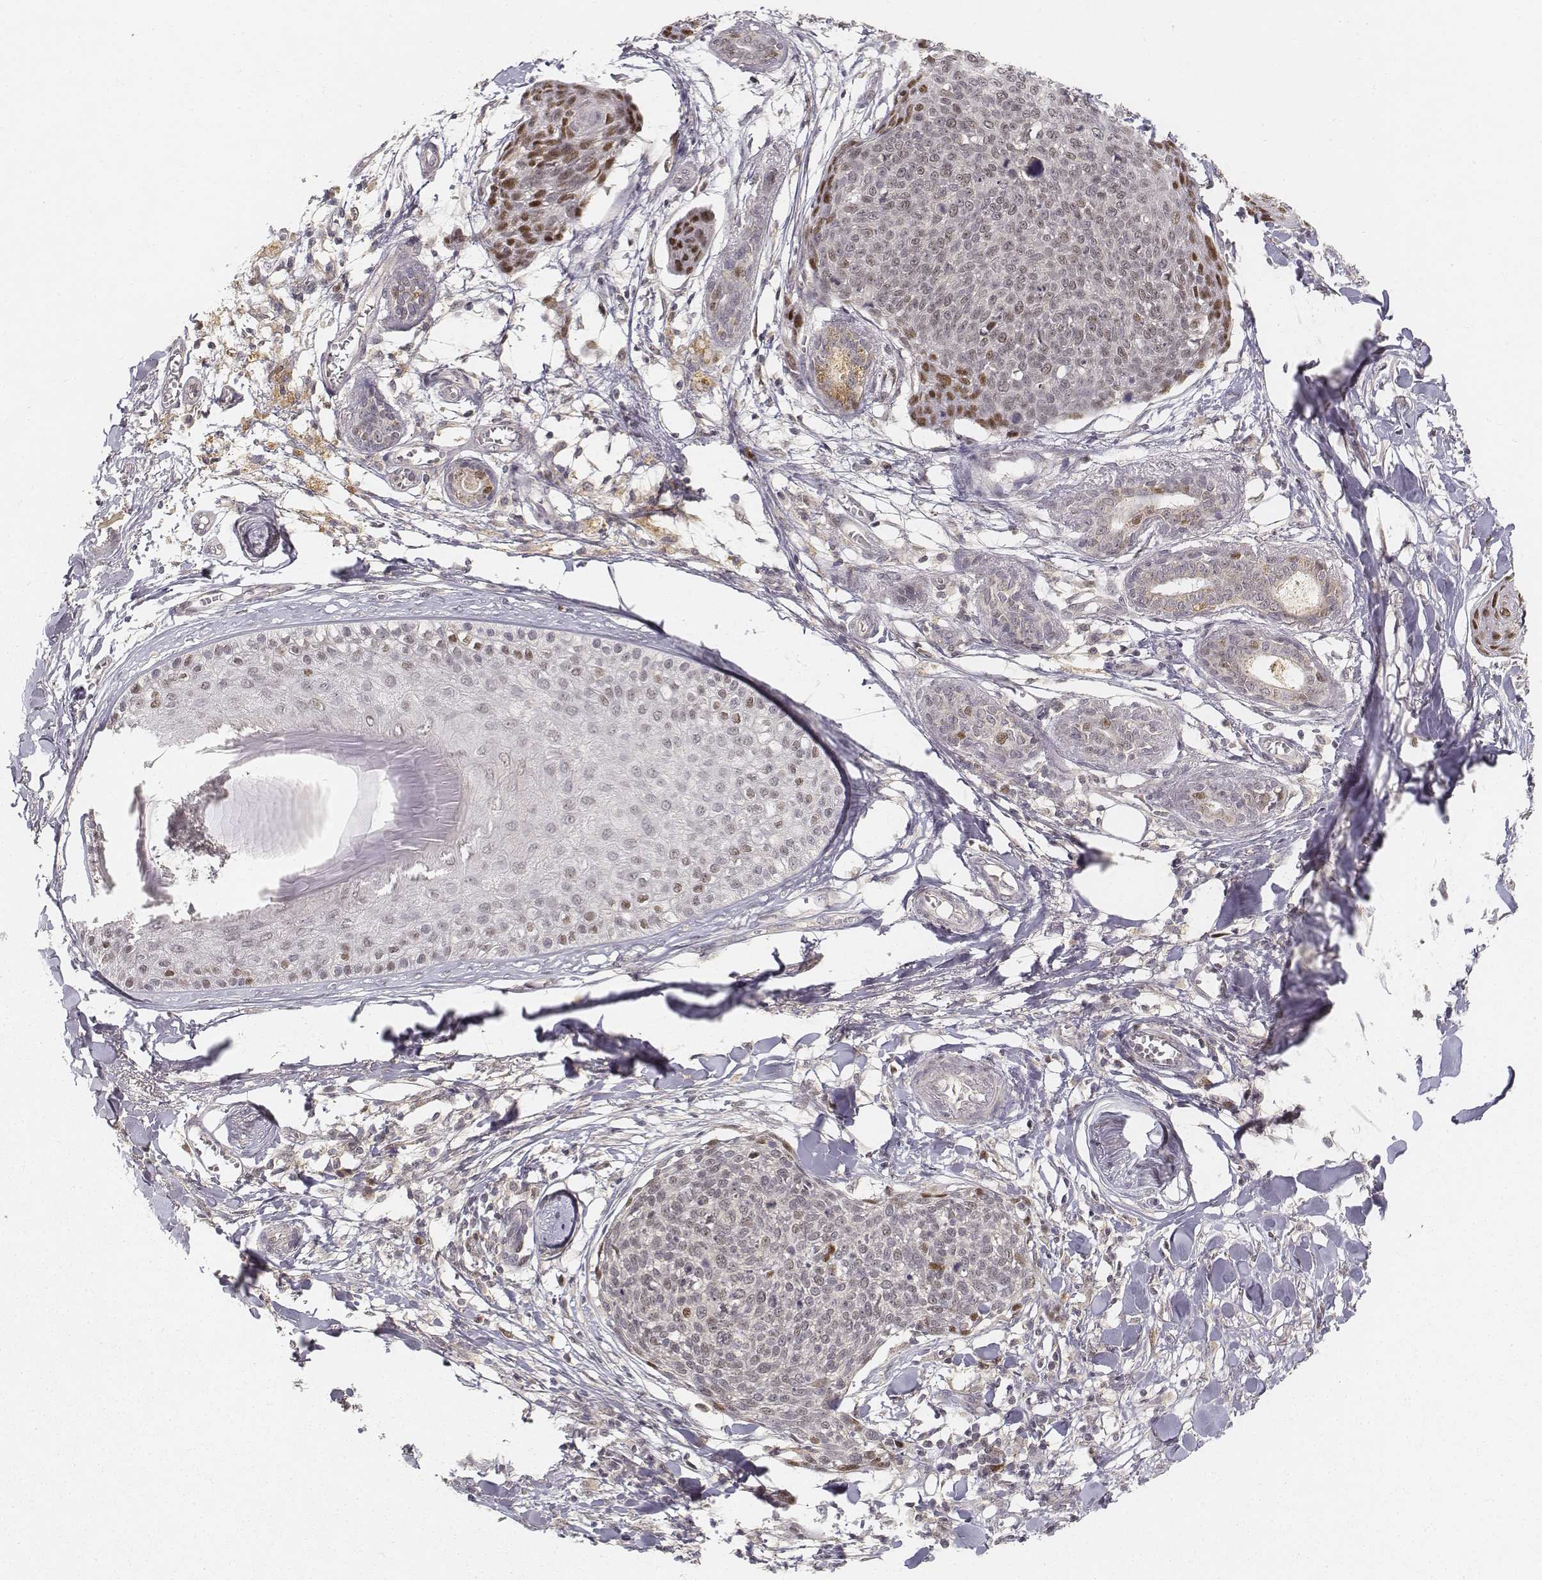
{"staining": {"intensity": "moderate", "quantity": "<25%", "location": "nuclear"}, "tissue": "skin cancer", "cell_type": "Tumor cells", "image_type": "cancer", "snomed": [{"axis": "morphology", "description": "Squamous cell carcinoma, NOS"}, {"axis": "topography", "description": "Skin"}, {"axis": "topography", "description": "Vulva"}], "caption": "A high-resolution image shows immunohistochemistry (IHC) staining of skin cancer (squamous cell carcinoma), which shows moderate nuclear positivity in about <25% of tumor cells.", "gene": "FANCD2", "patient": {"sex": "female", "age": 75}}